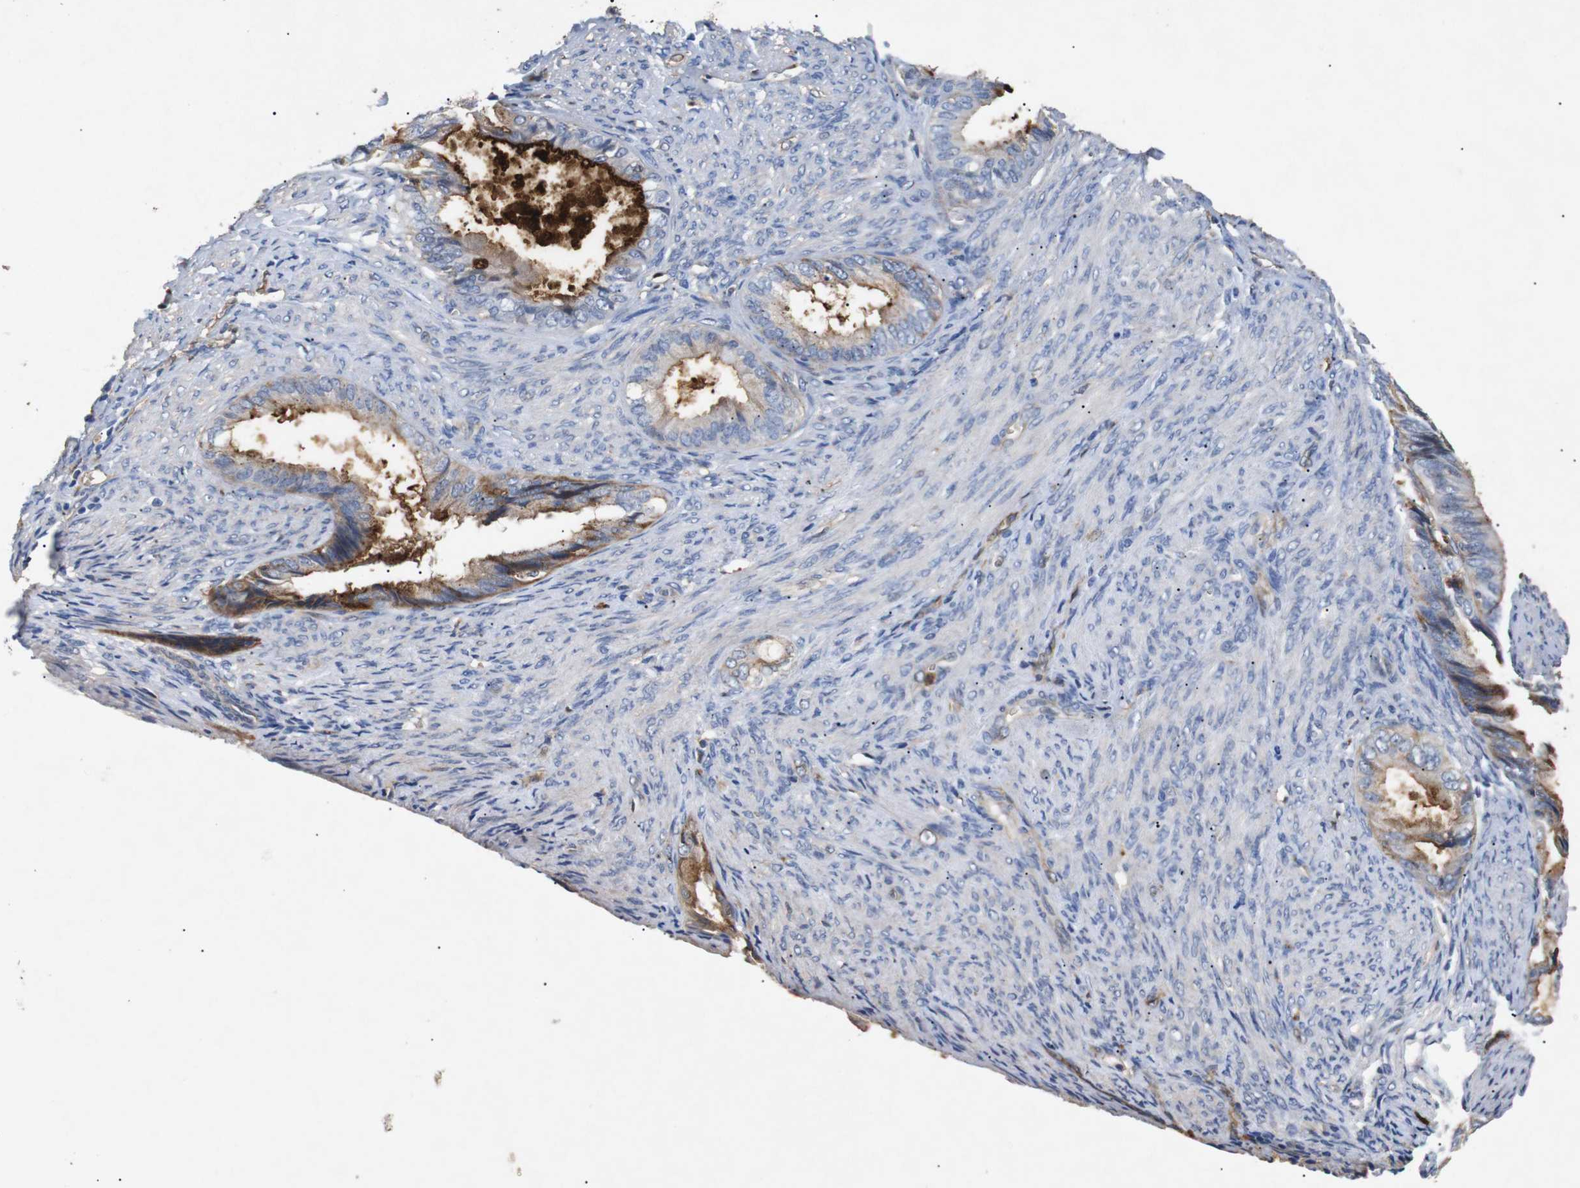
{"staining": {"intensity": "moderate", "quantity": "<25%", "location": "cytoplasmic/membranous"}, "tissue": "endometrial cancer", "cell_type": "Tumor cells", "image_type": "cancer", "snomed": [{"axis": "morphology", "description": "Adenocarcinoma, NOS"}, {"axis": "topography", "description": "Endometrium"}], "caption": "Tumor cells reveal moderate cytoplasmic/membranous staining in approximately <25% of cells in adenocarcinoma (endometrial).", "gene": "SDCBP", "patient": {"sex": "female", "age": 86}}